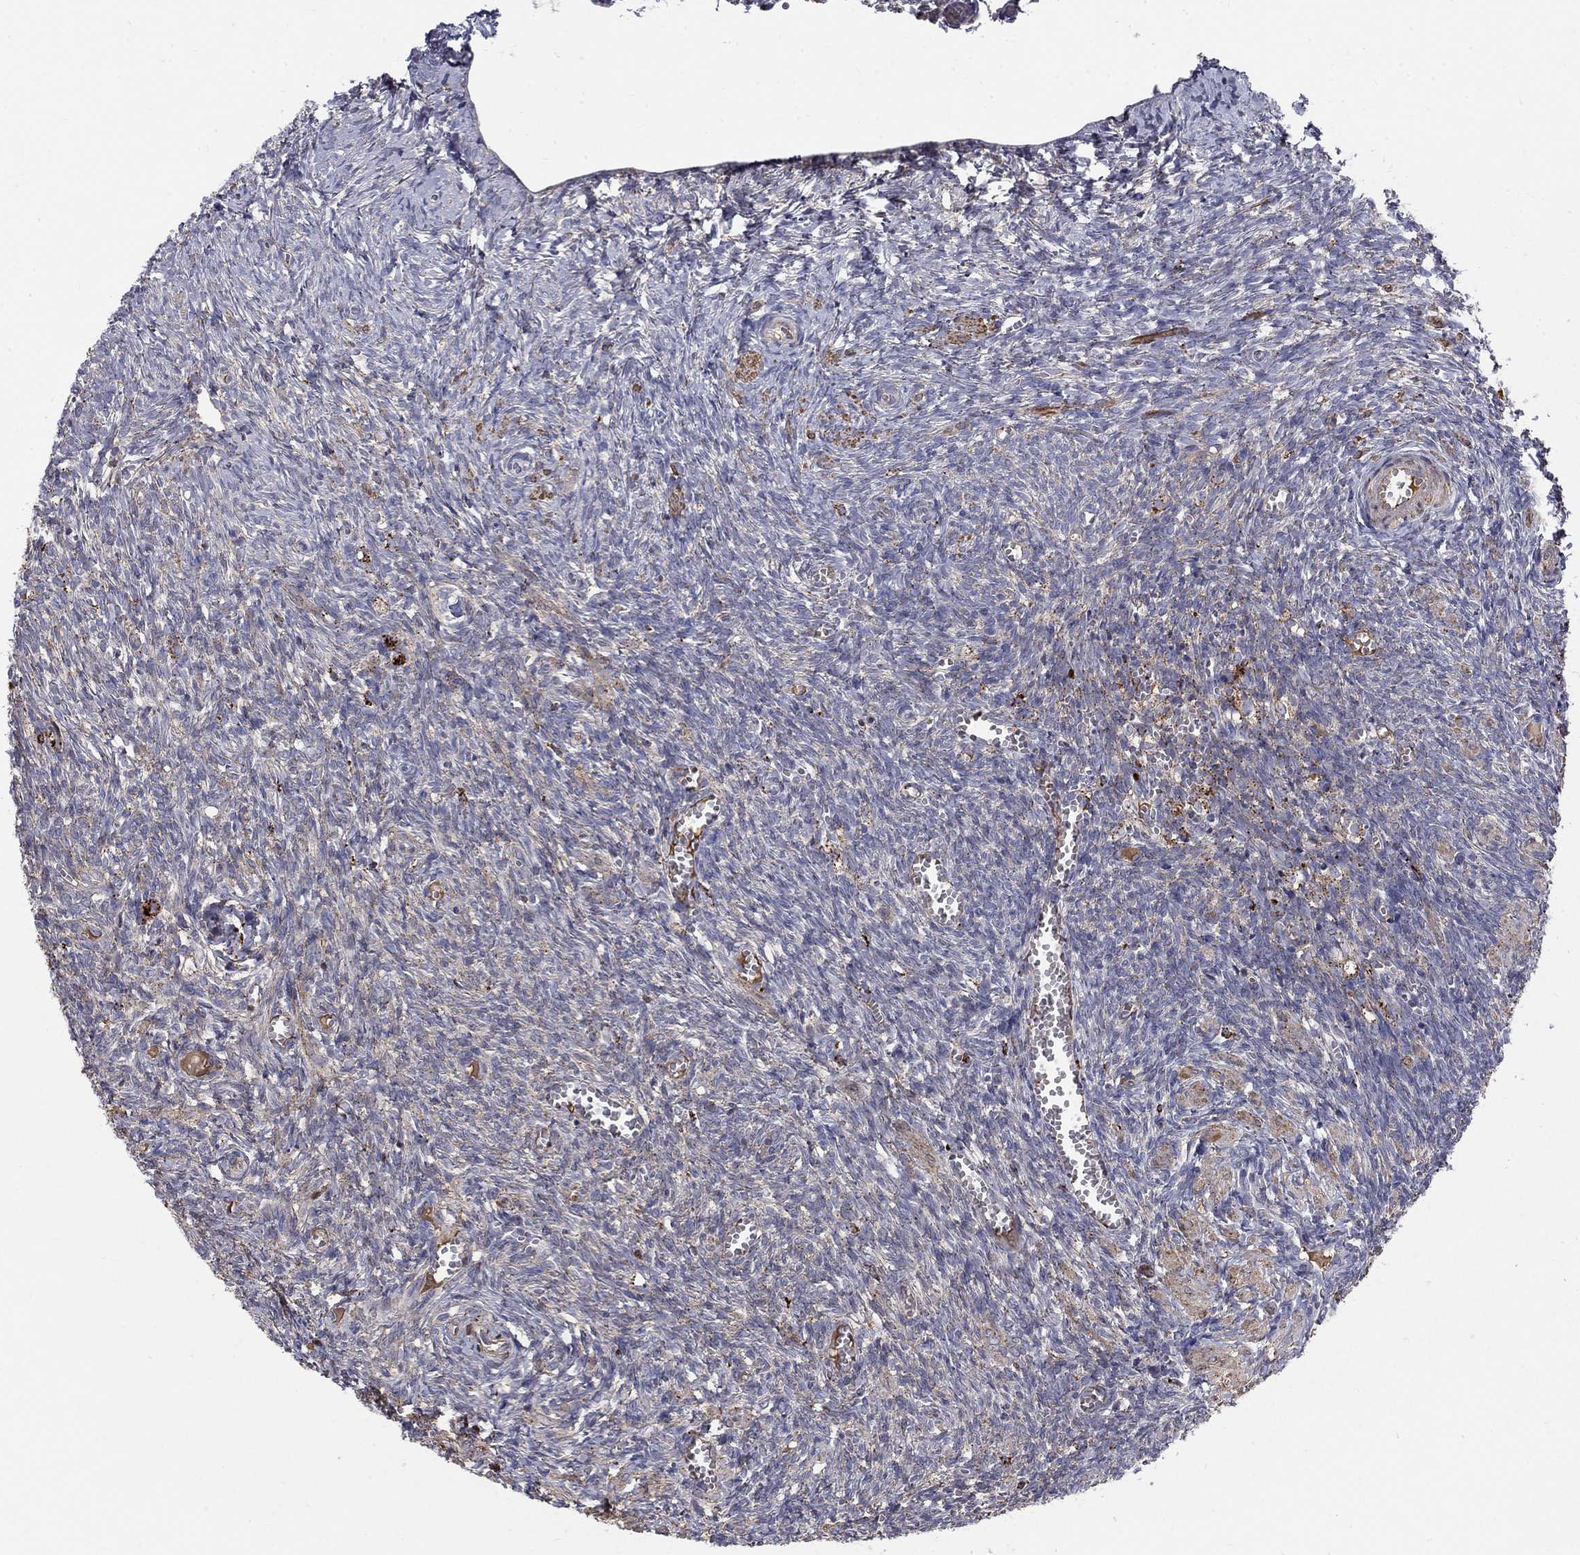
{"staining": {"intensity": "strong", "quantity": "<25%", "location": "cytoplasmic/membranous"}, "tissue": "ovary", "cell_type": "Follicle cells", "image_type": "normal", "snomed": [{"axis": "morphology", "description": "Normal tissue, NOS"}, {"axis": "topography", "description": "Ovary"}], "caption": "IHC staining of unremarkable ovary, which displays medium levels of strong cytoplasmic/membranous positivity in about <25% of follicle cells indicating strong cytoplasmic/membranous protein staining. The staining was performed using DAB (brown) for protein detection and nuclei were counterstained in hematoxylin (blue).", "gene": "EPDR1", "patient": {"sex": "female", "age": 43}}